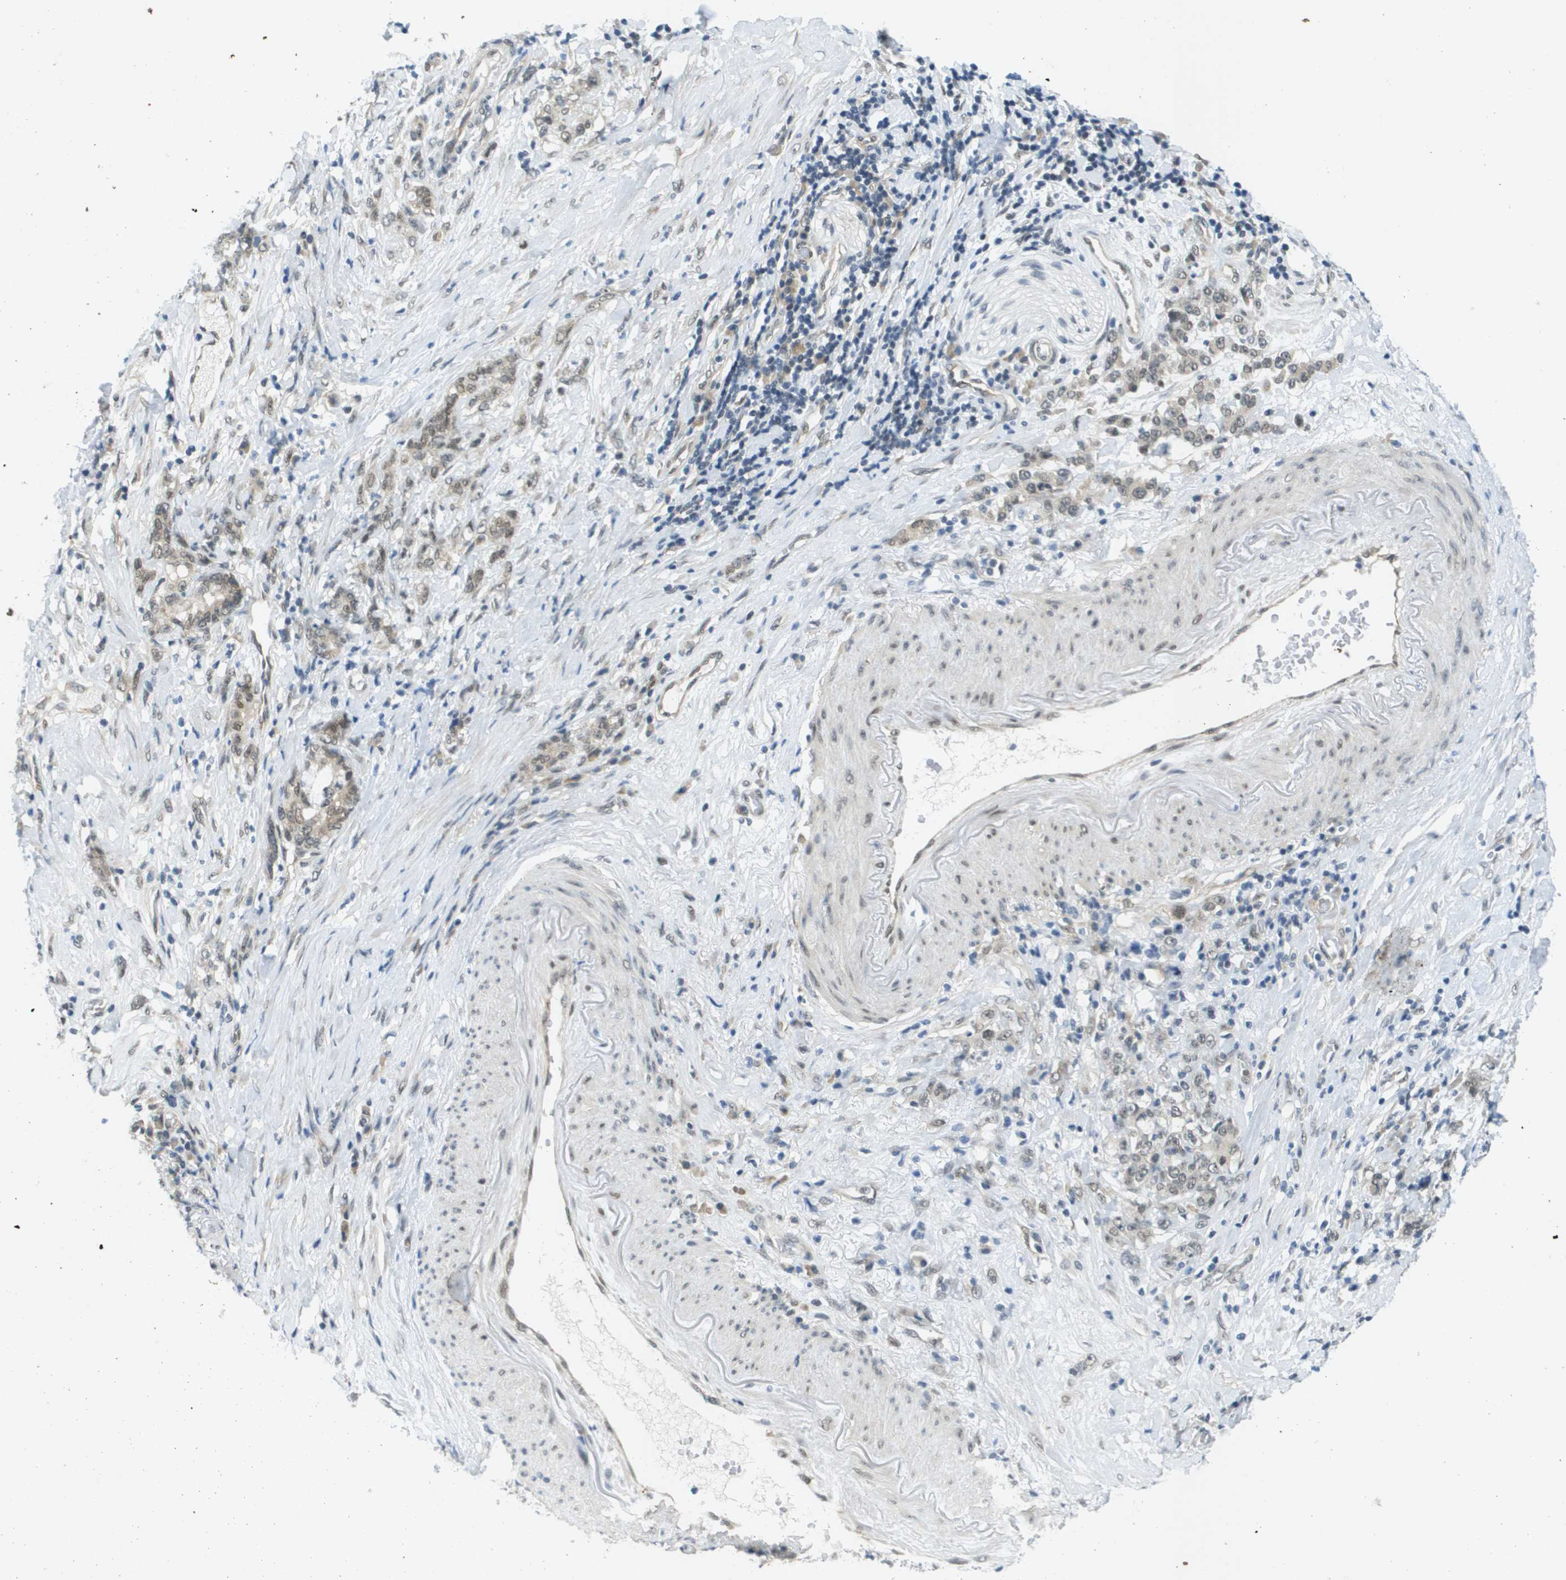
{"staining": {"intensity": "moderate", "quantity": "25%-75%", "location": "cytoplasmic/membranous,nuclear"}, "tissue": "stomach cancer", "cell_type": "Tumor cells", "image_type": "cancer", "snomed": [{"axis": "morphology", "description": "Adenocarcinoma, NOS"}, {"axis": "topography", "description": "Stomach, lower"}], "caption": "Stomach cancer (adenocarcinoma) stained with DAB (3,3'-diaminobenzidine) immunohistochemistry exhibits medium levels of moderate cytoplasmic/membranous and nuclear staining in about 25%-75% of tumor cells.", "gene": "ARID1B", "patient": {"sex": "male", "age": 88}}